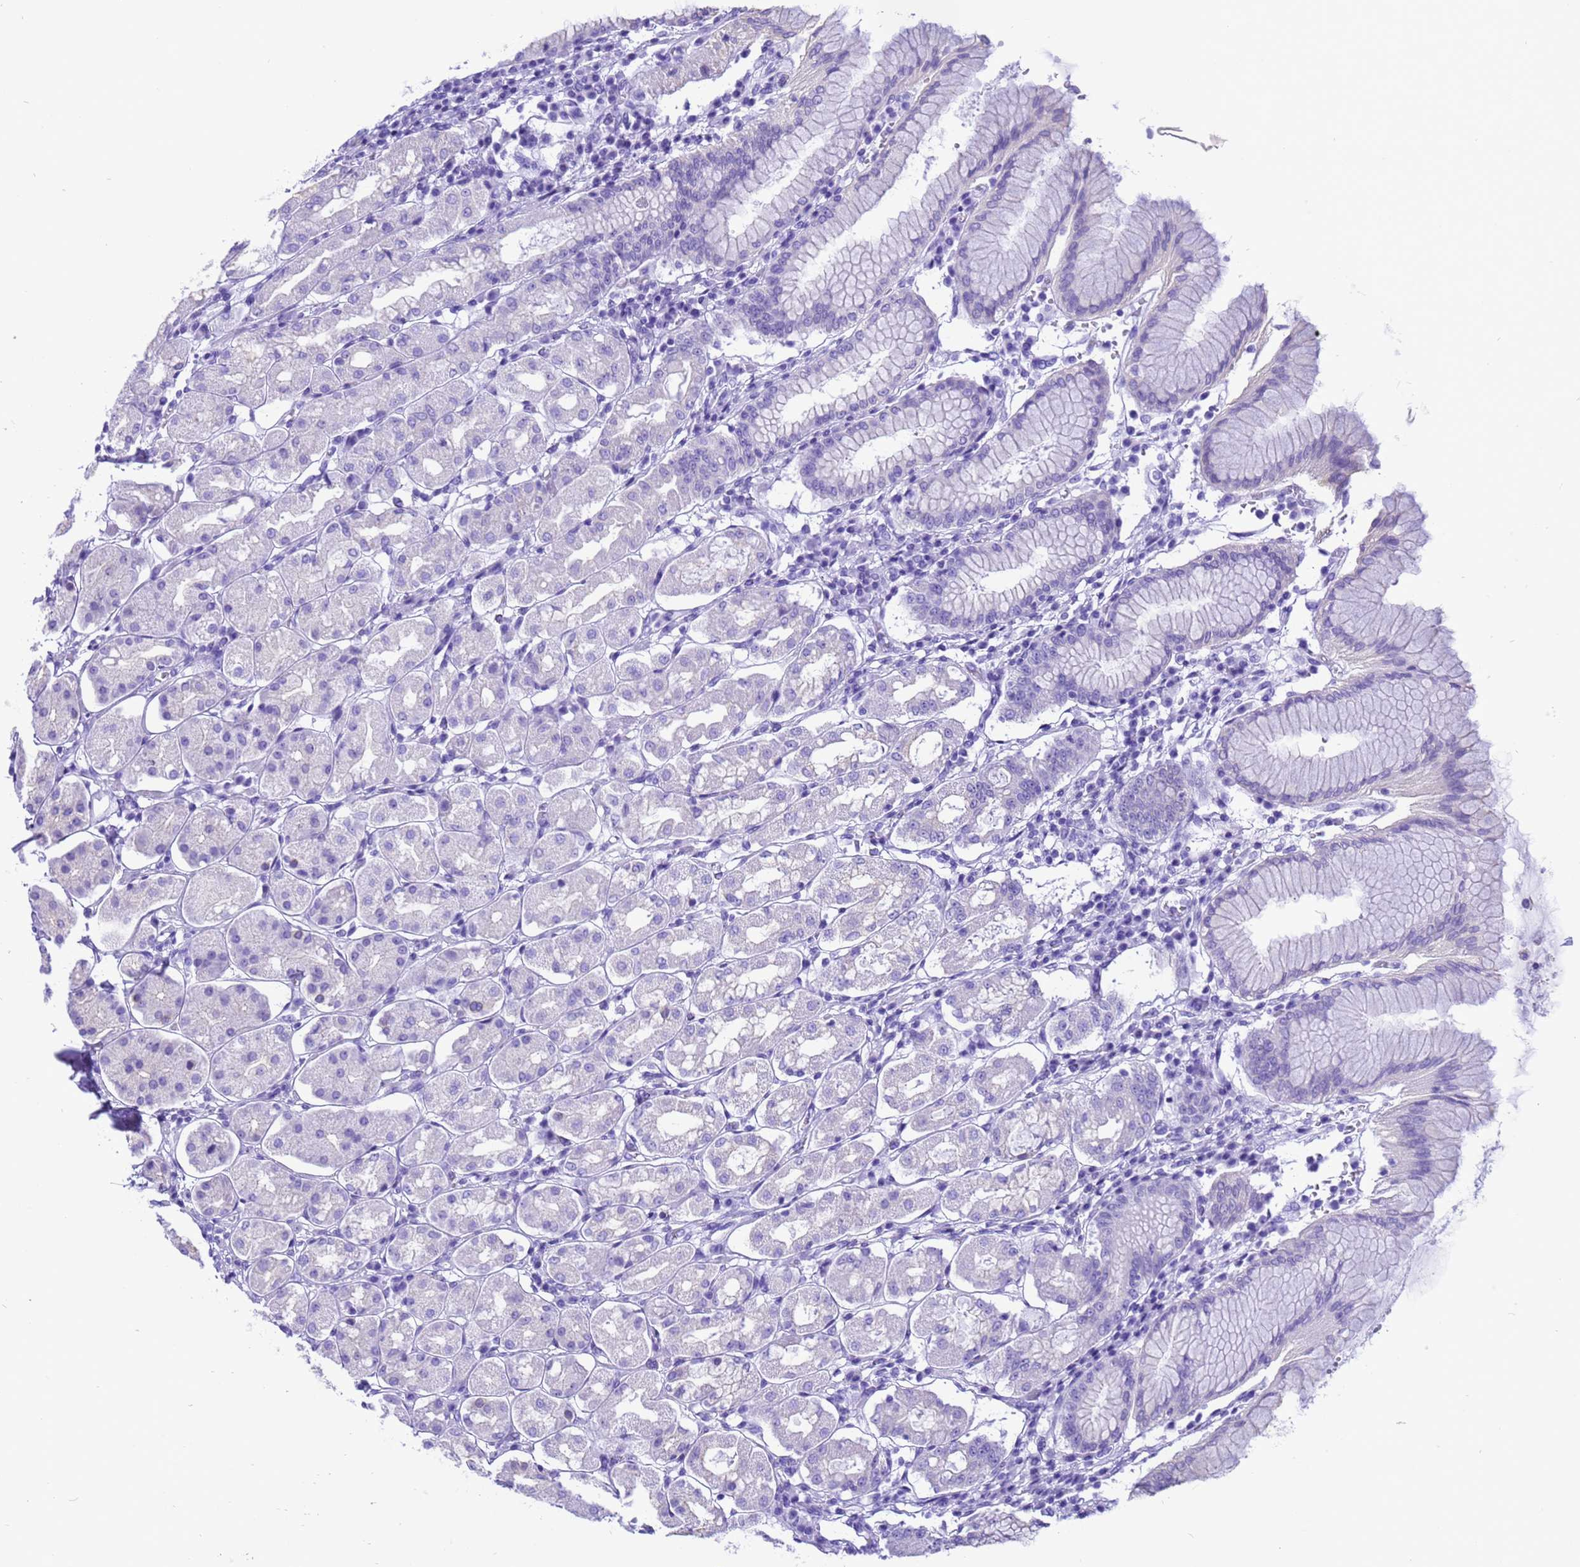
{"staining": {"intensity": "negative", "quantity": "none", "location": "none"}, "tissue": "stomach", "cell_type": "Glandular cells", "image_type": "normal", "snomed": [{"axis": "morphology", "description": "Normal tissue, NOS"}, {"axis": "topography", "description": "Stomach"}, {"axis": "topography", "description": "Stomach, lower"}], "caption": "IHC photomicrograph of benign stomach: stomach stained with DAB reveals no significant protein positivity in glandular cells. (Brightfield microscopy of DAB (3,3'-diaminobenzidine) immunohistochemistry at high magnification).", "gene": "PIEZO2", "patient": {"sex": "female", "age": 56}}